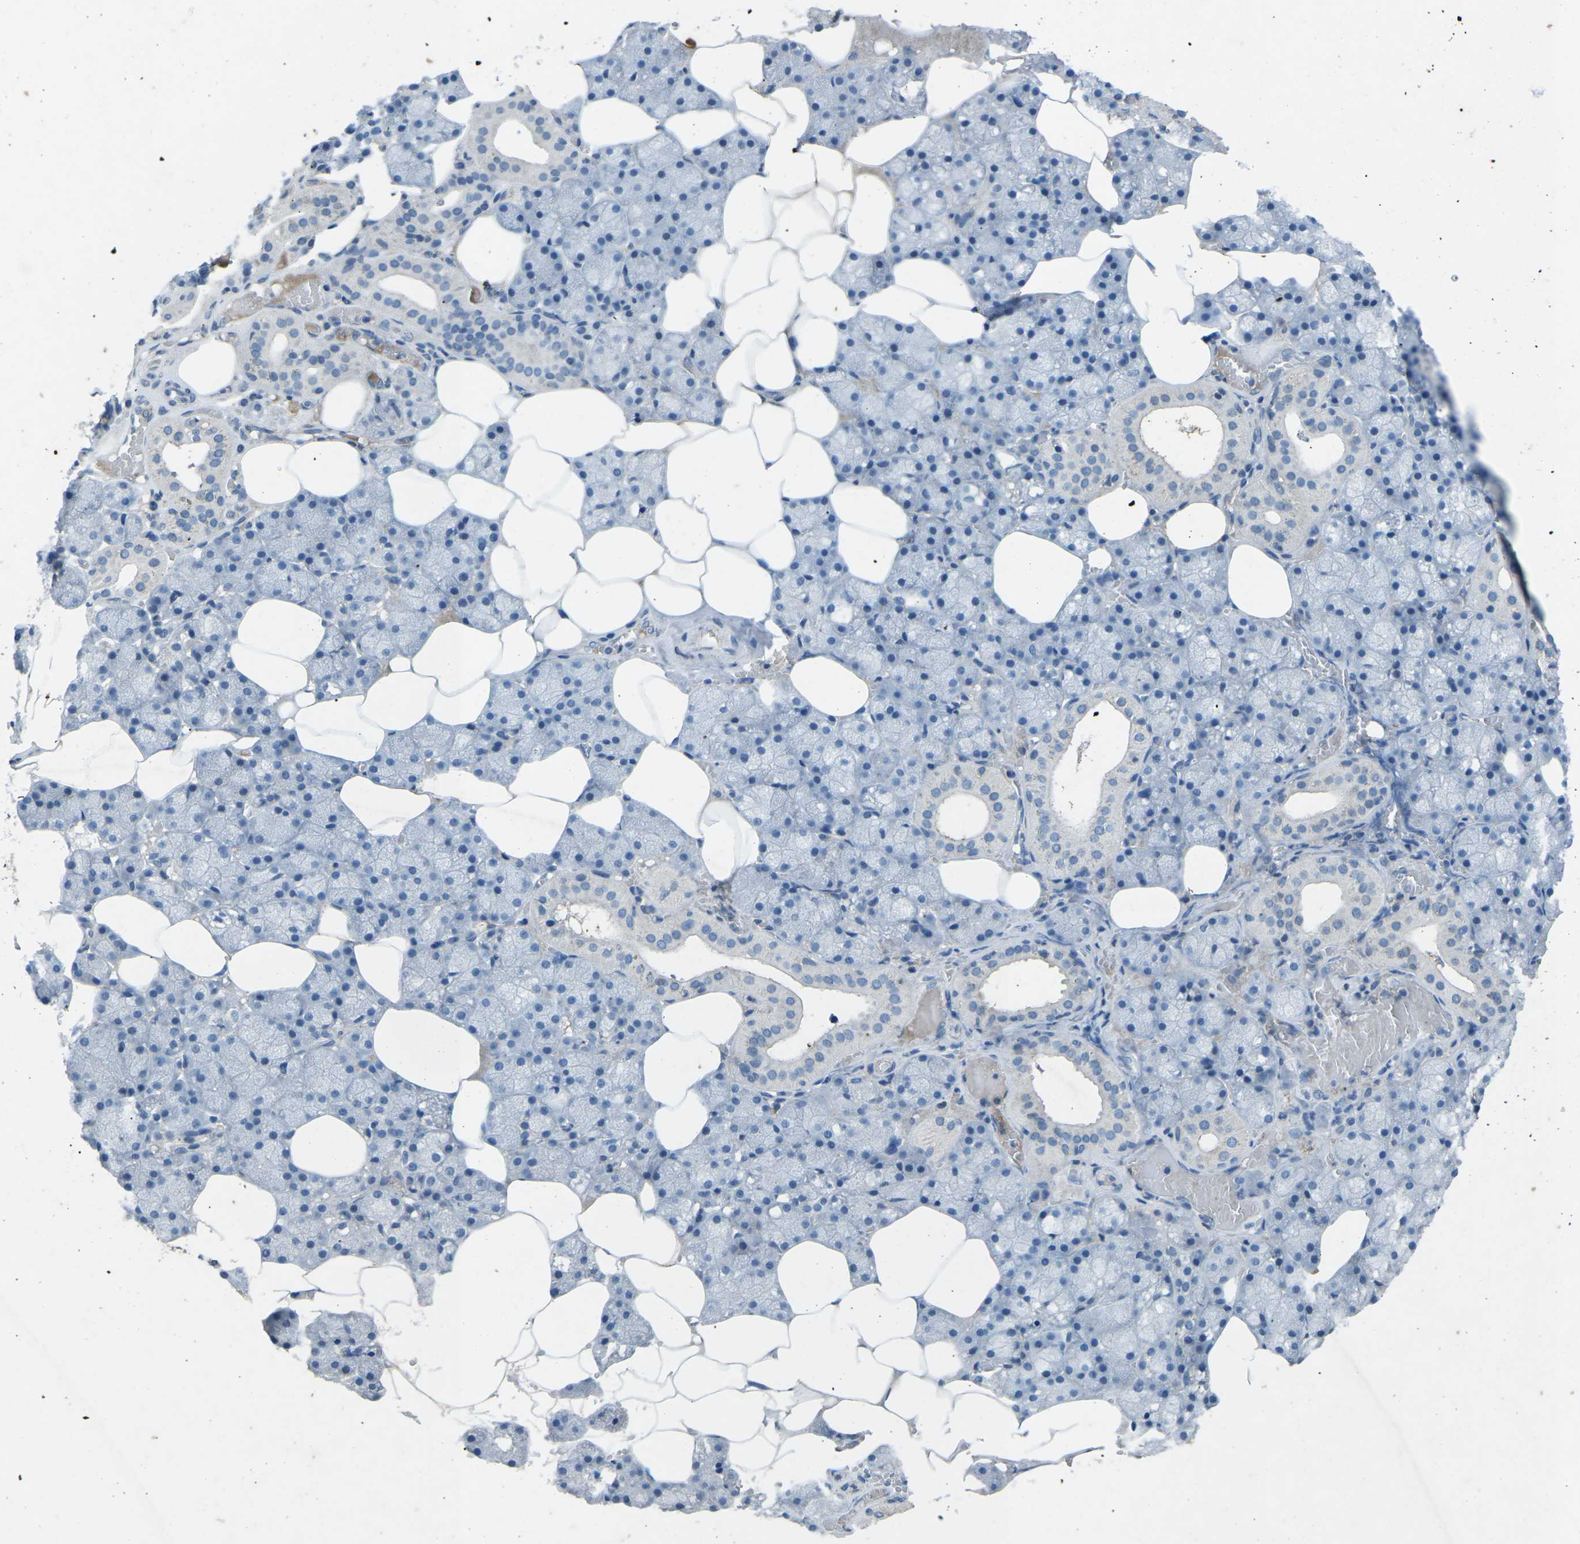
{"staining": {"intensity": "weak", "quantity": "<25%", "location": "cytoplasmic/membranous"}, "tissue": "salivary gland", "cell_type": "Glandular cells", "image_type": "normal", "snomed": [{"axis": "morphology", "description": "Normal tissue, NOS"}, {"axis": "topography", "description": "Salivary gland"}], "caption": "A histopathology image of human salivary gland is negative for staining in glandular cells. (Stains: DAB immunohistochemistry with hematoxylin counter stain, Microscopy: brightfield microscopy at high magnification).", "gene": "A1BG", "patient": {"sex": "male", "age": 62}}